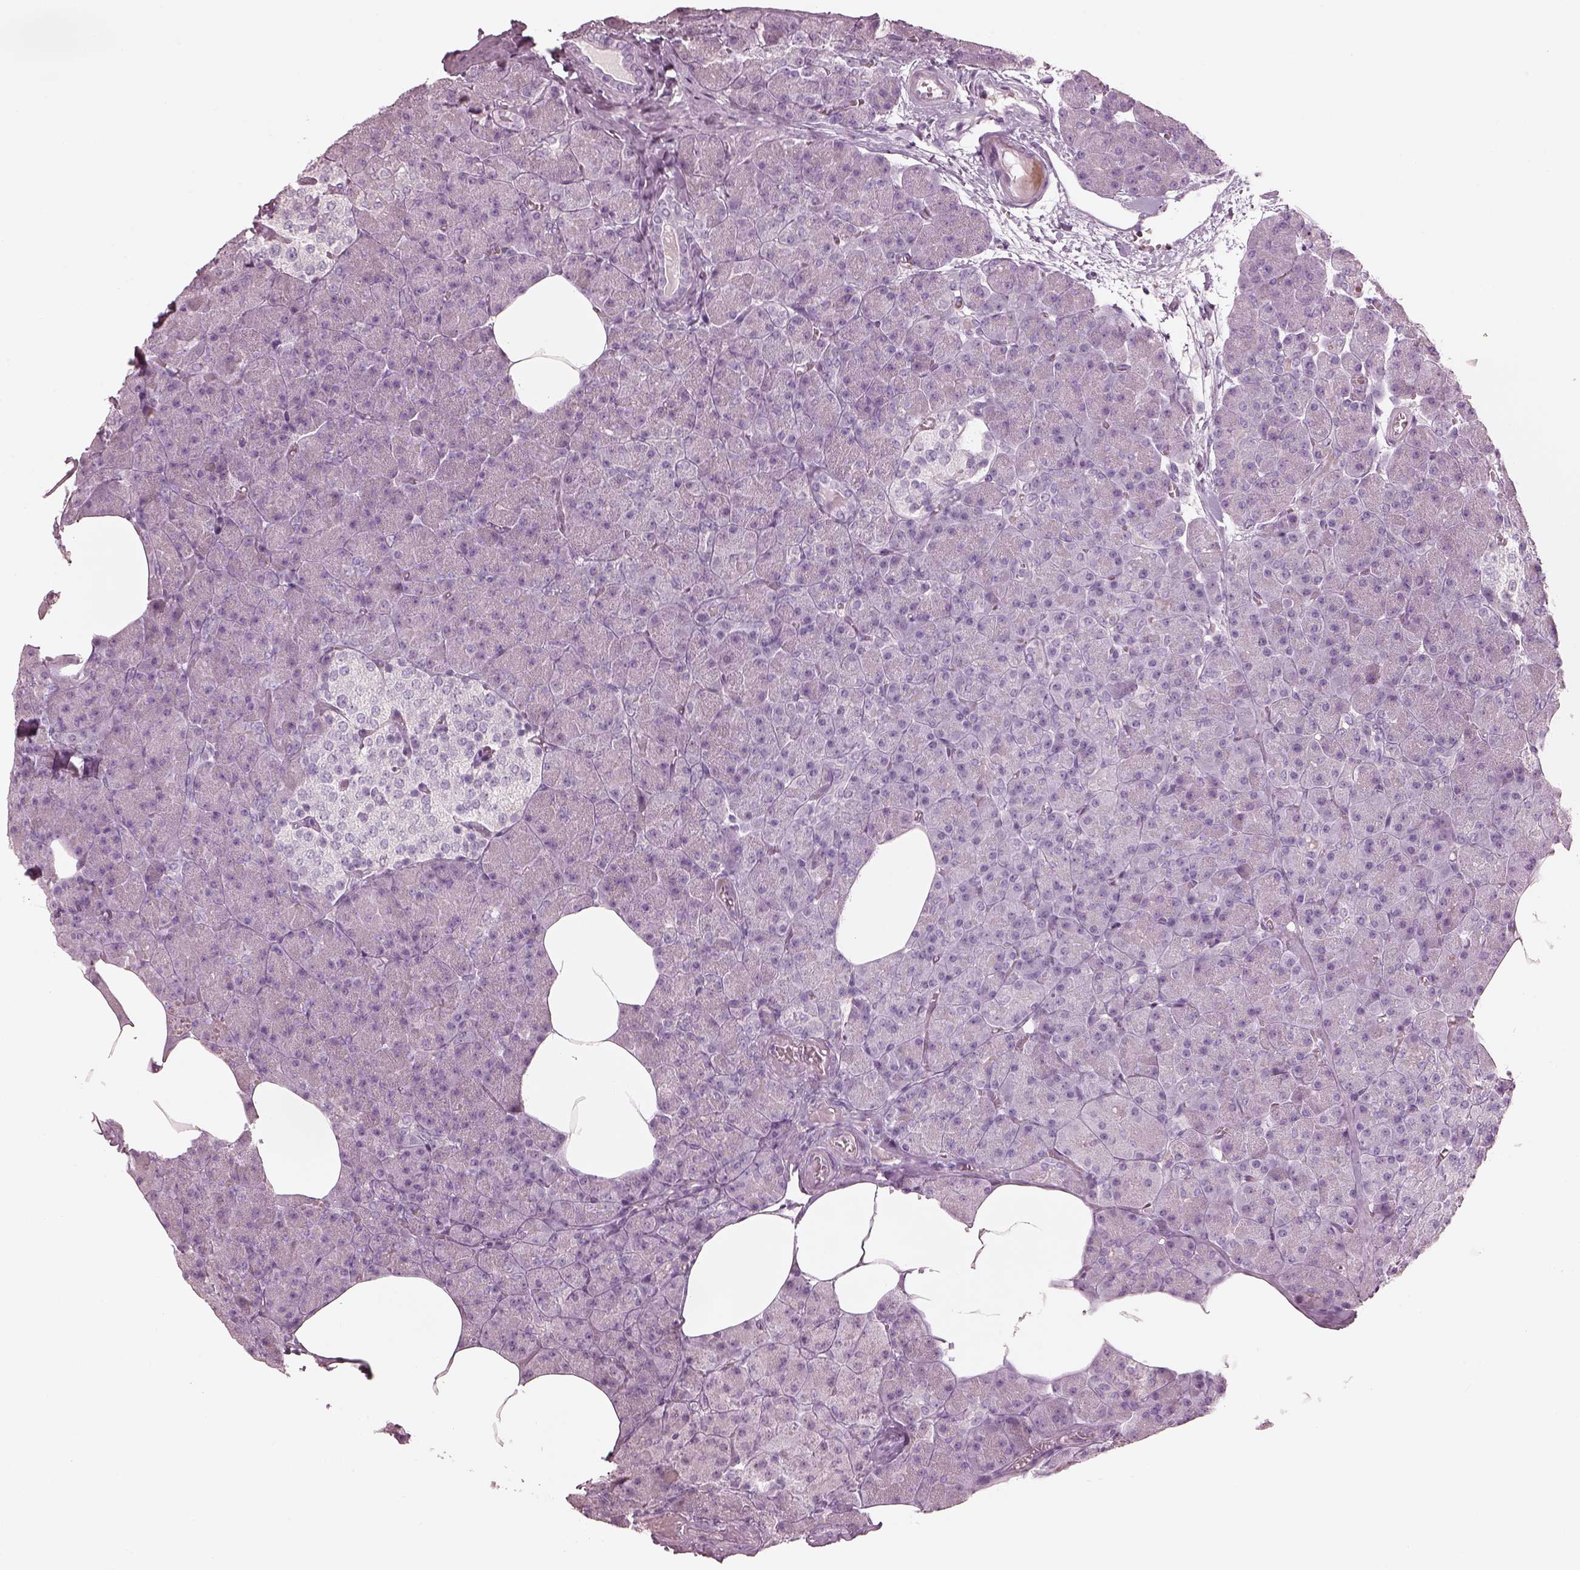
{"staining": {"intensity": "negative", "quantity": "none", "location": "none"}, "tissue": "pancreas", "cell_type": "Exocrine glandular cells", "image_type": "normal", "snomed": [{"axis": "morphology", "description": "Normal tissue, NOS"}, {"axis": "topography", "description": "Pancreas"}], "caption": "DAB immunohistochemical staining of normal human pancreas shows no significant staining in exocrine glandular cells.", "gene": "RSPH9", "patient": {"sex": "female", "age": 45}}